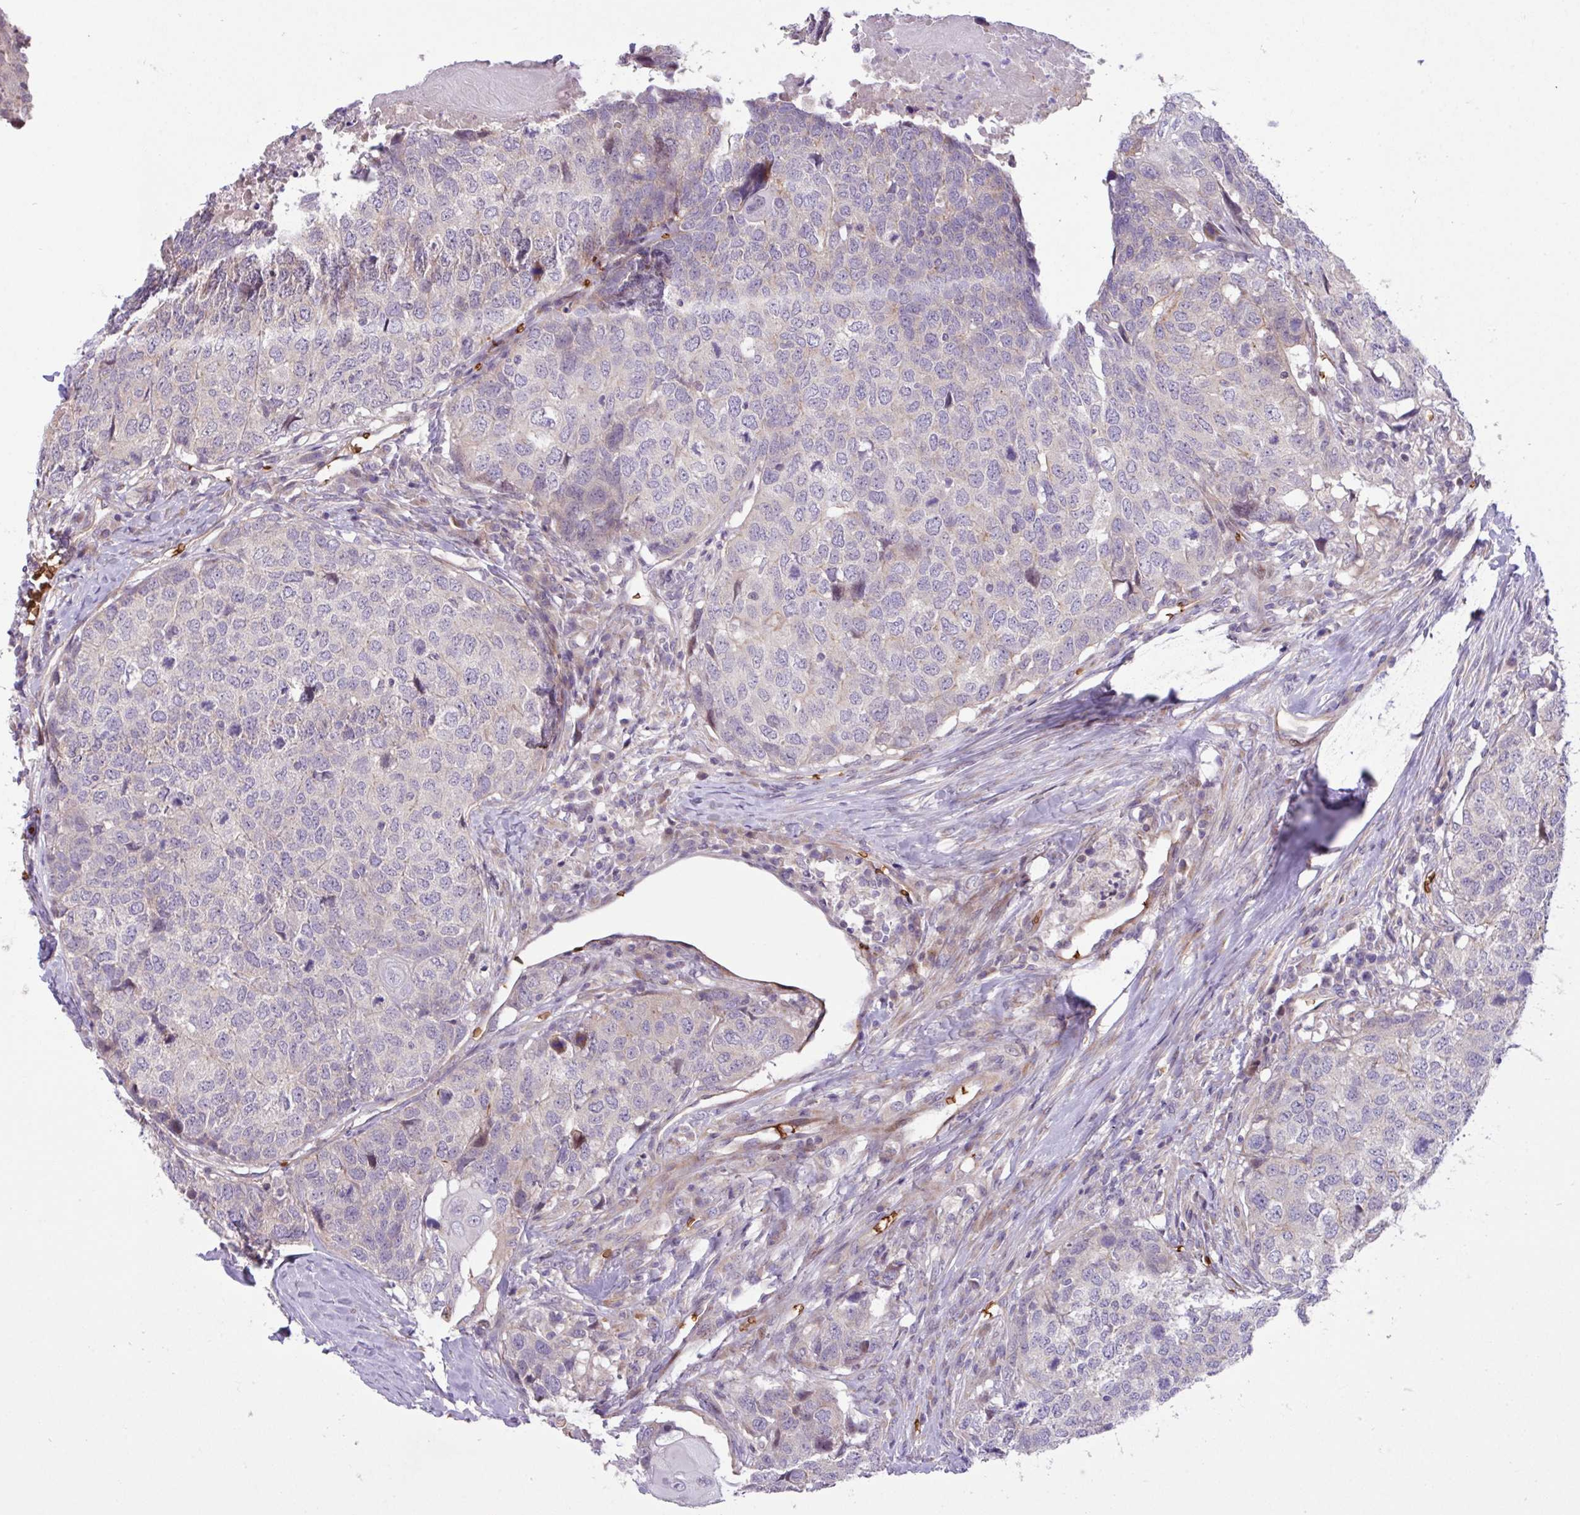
{"staining": {"intensity": "negative", "quantity": "none", "location": "none"}, "tissue": "head and neck cancer", "cell_type": "Tumor cells", "image_type": "cancer", "snomed": [{"axis": "morphology", "description": "Squamous cell carcinoma, NOS"}, {"axis": "topography", "description": "Head-Neck"}], "caption": "Head and neck squamous cell carcinoma stained for a protein using IHC shows no positivity tumor cells.", "gene": "RAD21L1", "patient": {"sex": "male", "age": 66}}